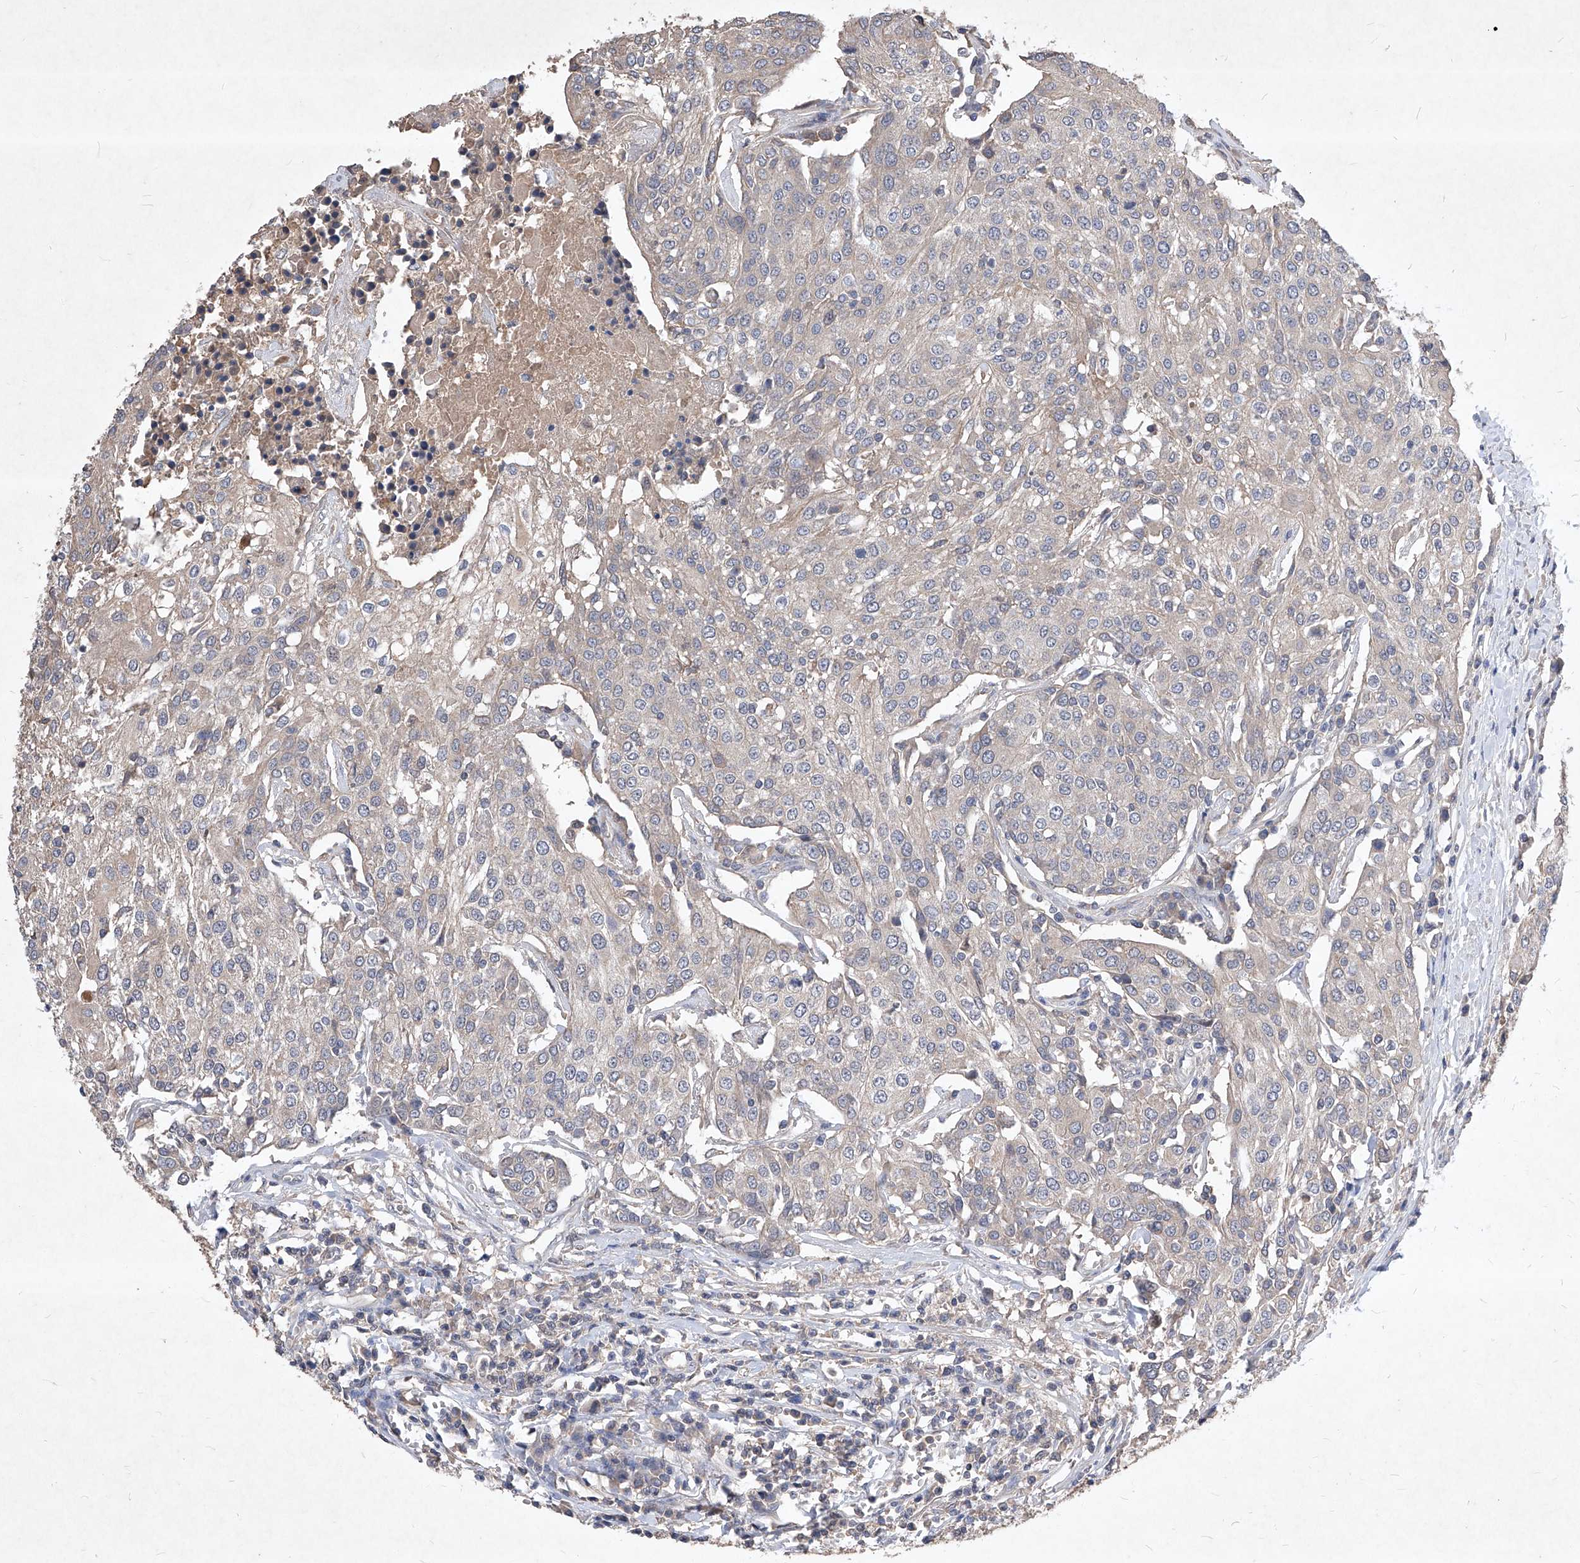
{"staining": {"intensity": "weak", "quantity": "<25%", "location": "cytoplasmic/membranous"}, "tissue": "urothelial cancer", "cell_type": "Tumor cells", "image_type": "cancer", "snomed": [{"axis": "morphology", "description": "Urothelial carcinoma, High grade"}, {"axis": "topography", "description": "Urinary bladder"}], "caption": "High power microscopy photomicrograph of an immunohistochemistry (IHC) micrograph of urothelial cancer, revealing no significant positivity in tumor cells.", "gene": "SYNGR1", "patient": {"sex": "female", "age": 85}}